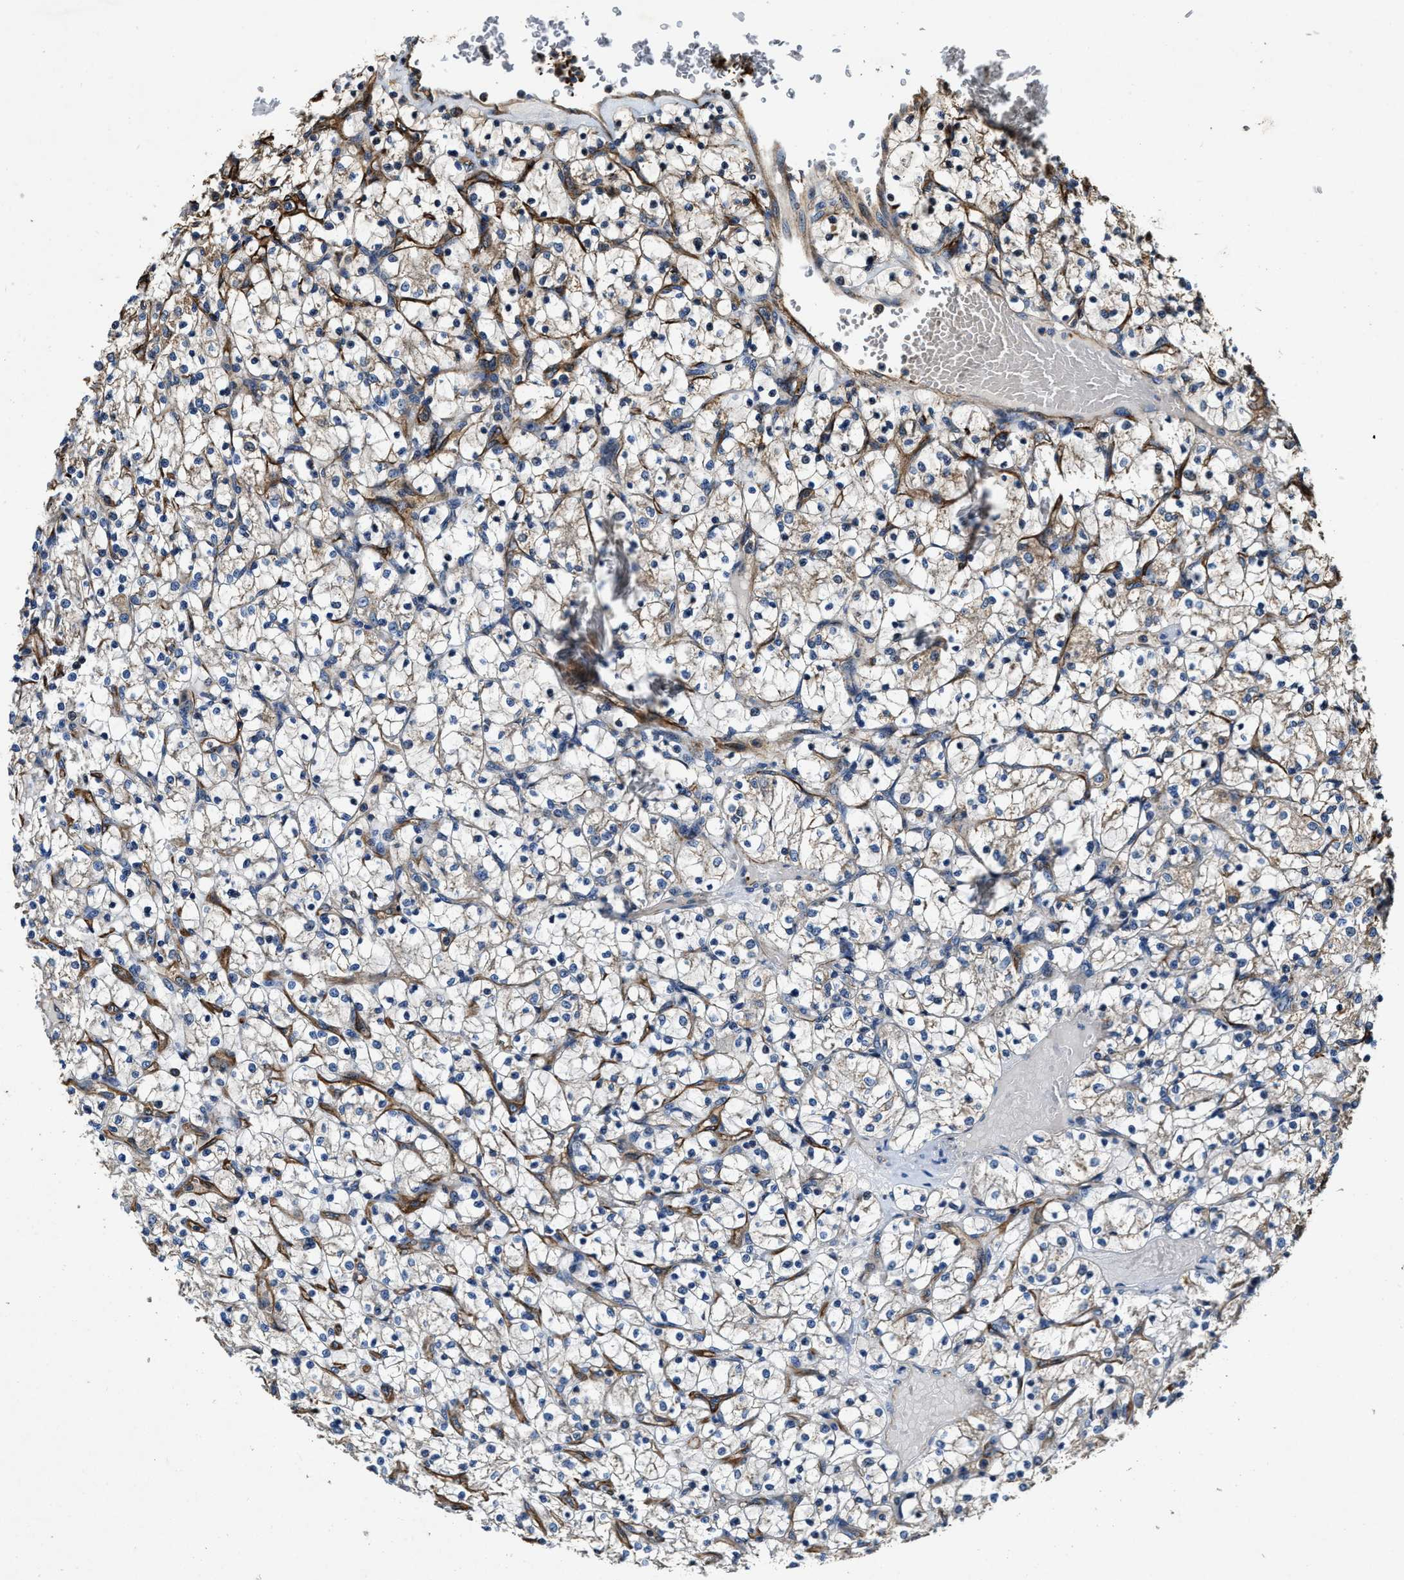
{"staining": {"intensity": "moderate", "quantity": ">75%", "location": "cytoplasmic/membranous"}, "tissue": "renal cancer", "cell_type": "Tumor cells", "image_type": "cancer", "snomed": [{"axis": "morphology", "description": "Adenocarcinoma, NOS"}, {"axis": "topography", "description": "Kidney"}], "caption": "Immunohistochemical staining of adenocarcinoma (renal) displays medium levels of moderate cytoplasmic/membranous protein positivity in about >75% of tumor cells.", "gene": "GFRA3", "patient": {"sex": "female", "age": 69}}